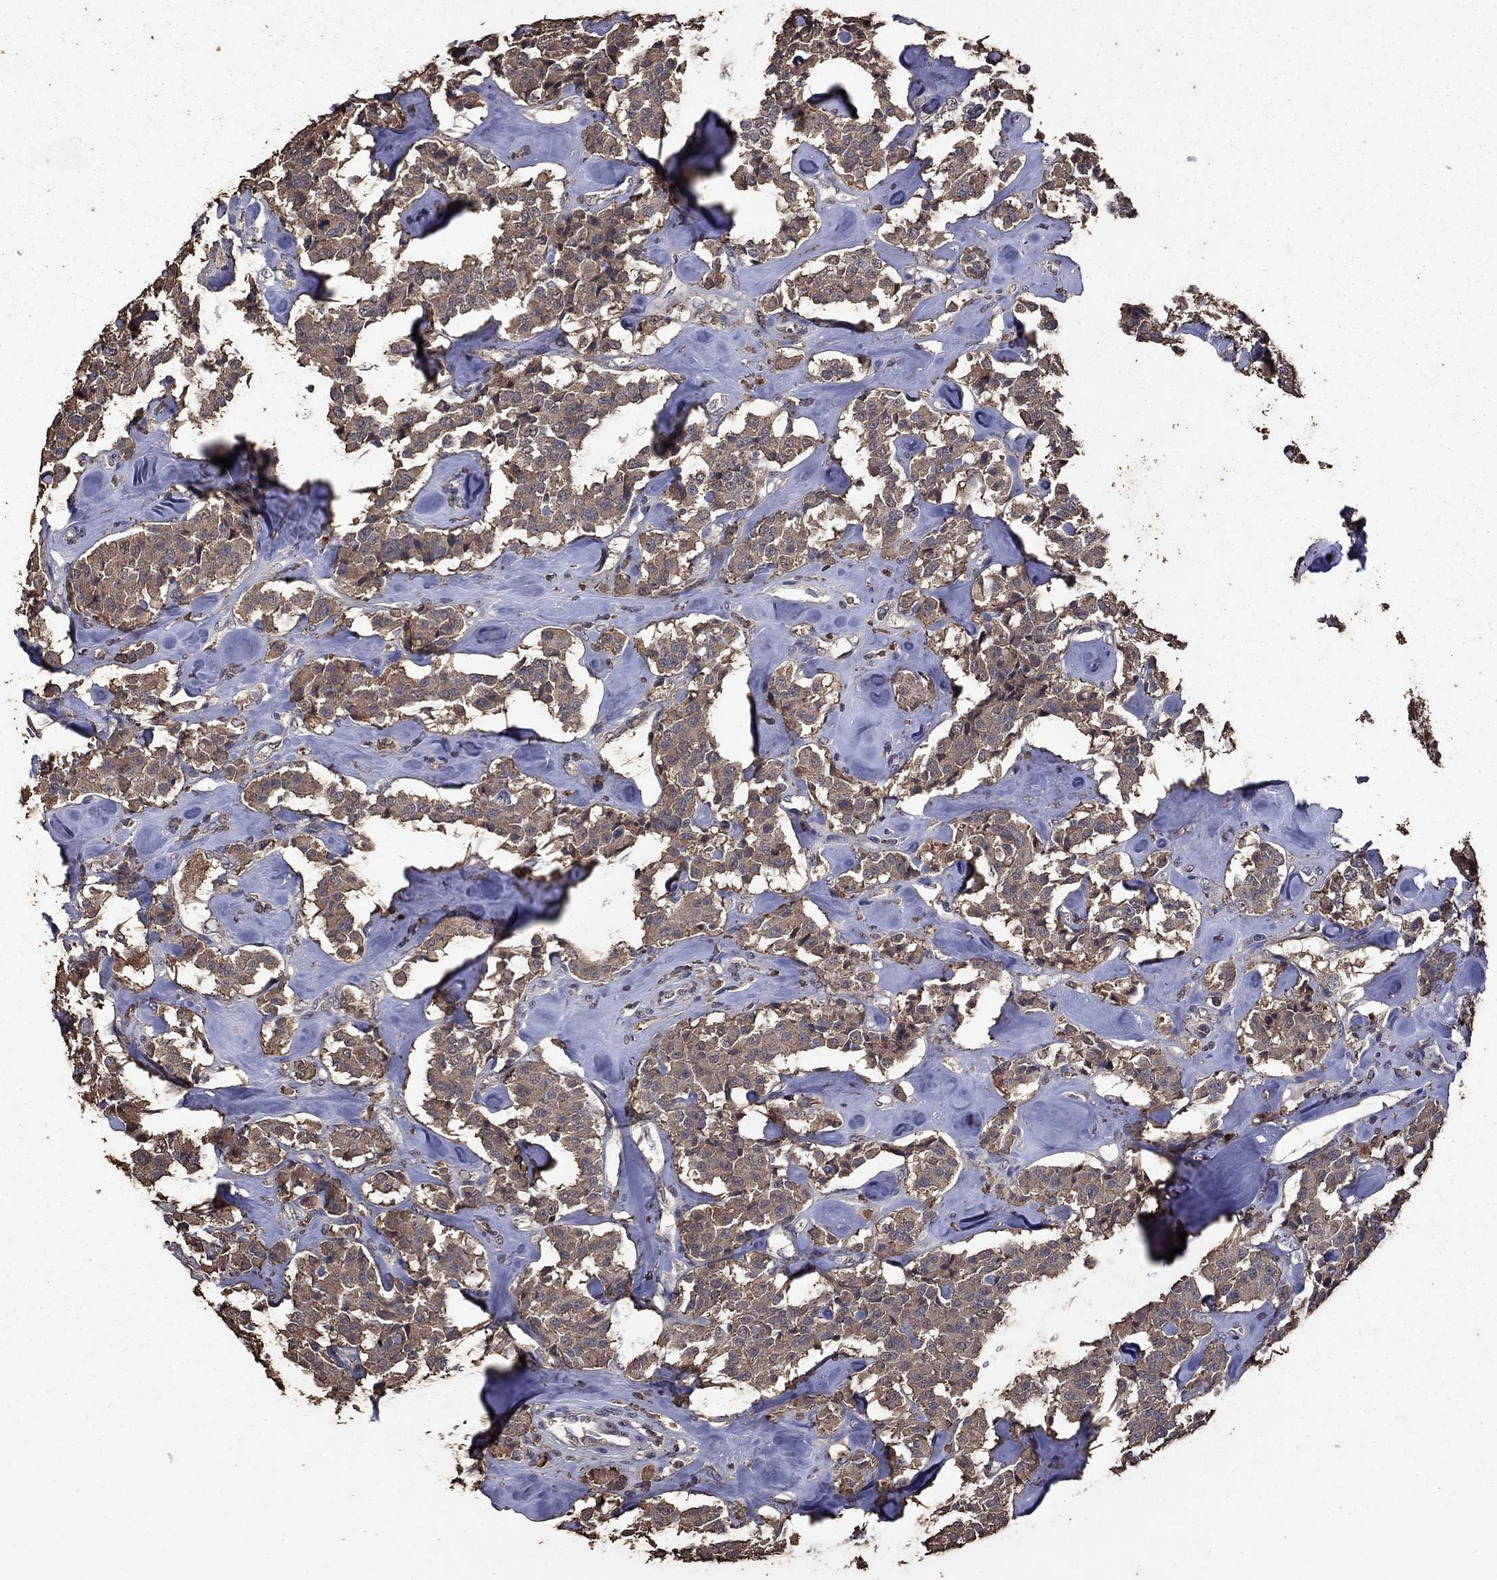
{"staining": {"intensity": "weak", "quantity": ">75%", "location": "cytoplasmic/membranous"}, "tissue": "carcinoid", "cell_type": "Tumor cells", "image_type": "cancer", "snomed": [{"axis": "morphology", "description": "Carcinoid, malignant, NOS"}, {"axis": "topography", "description": "Pancreas"}], "caption": "DAB immunohistochemical staining of human carcinoid (malignant) shows weak cytoplasmic/membranous protein staining in about >75% of tumor cells.", "gene": "SERPINA5", "patient": {"sex": "male", "age": 41}}